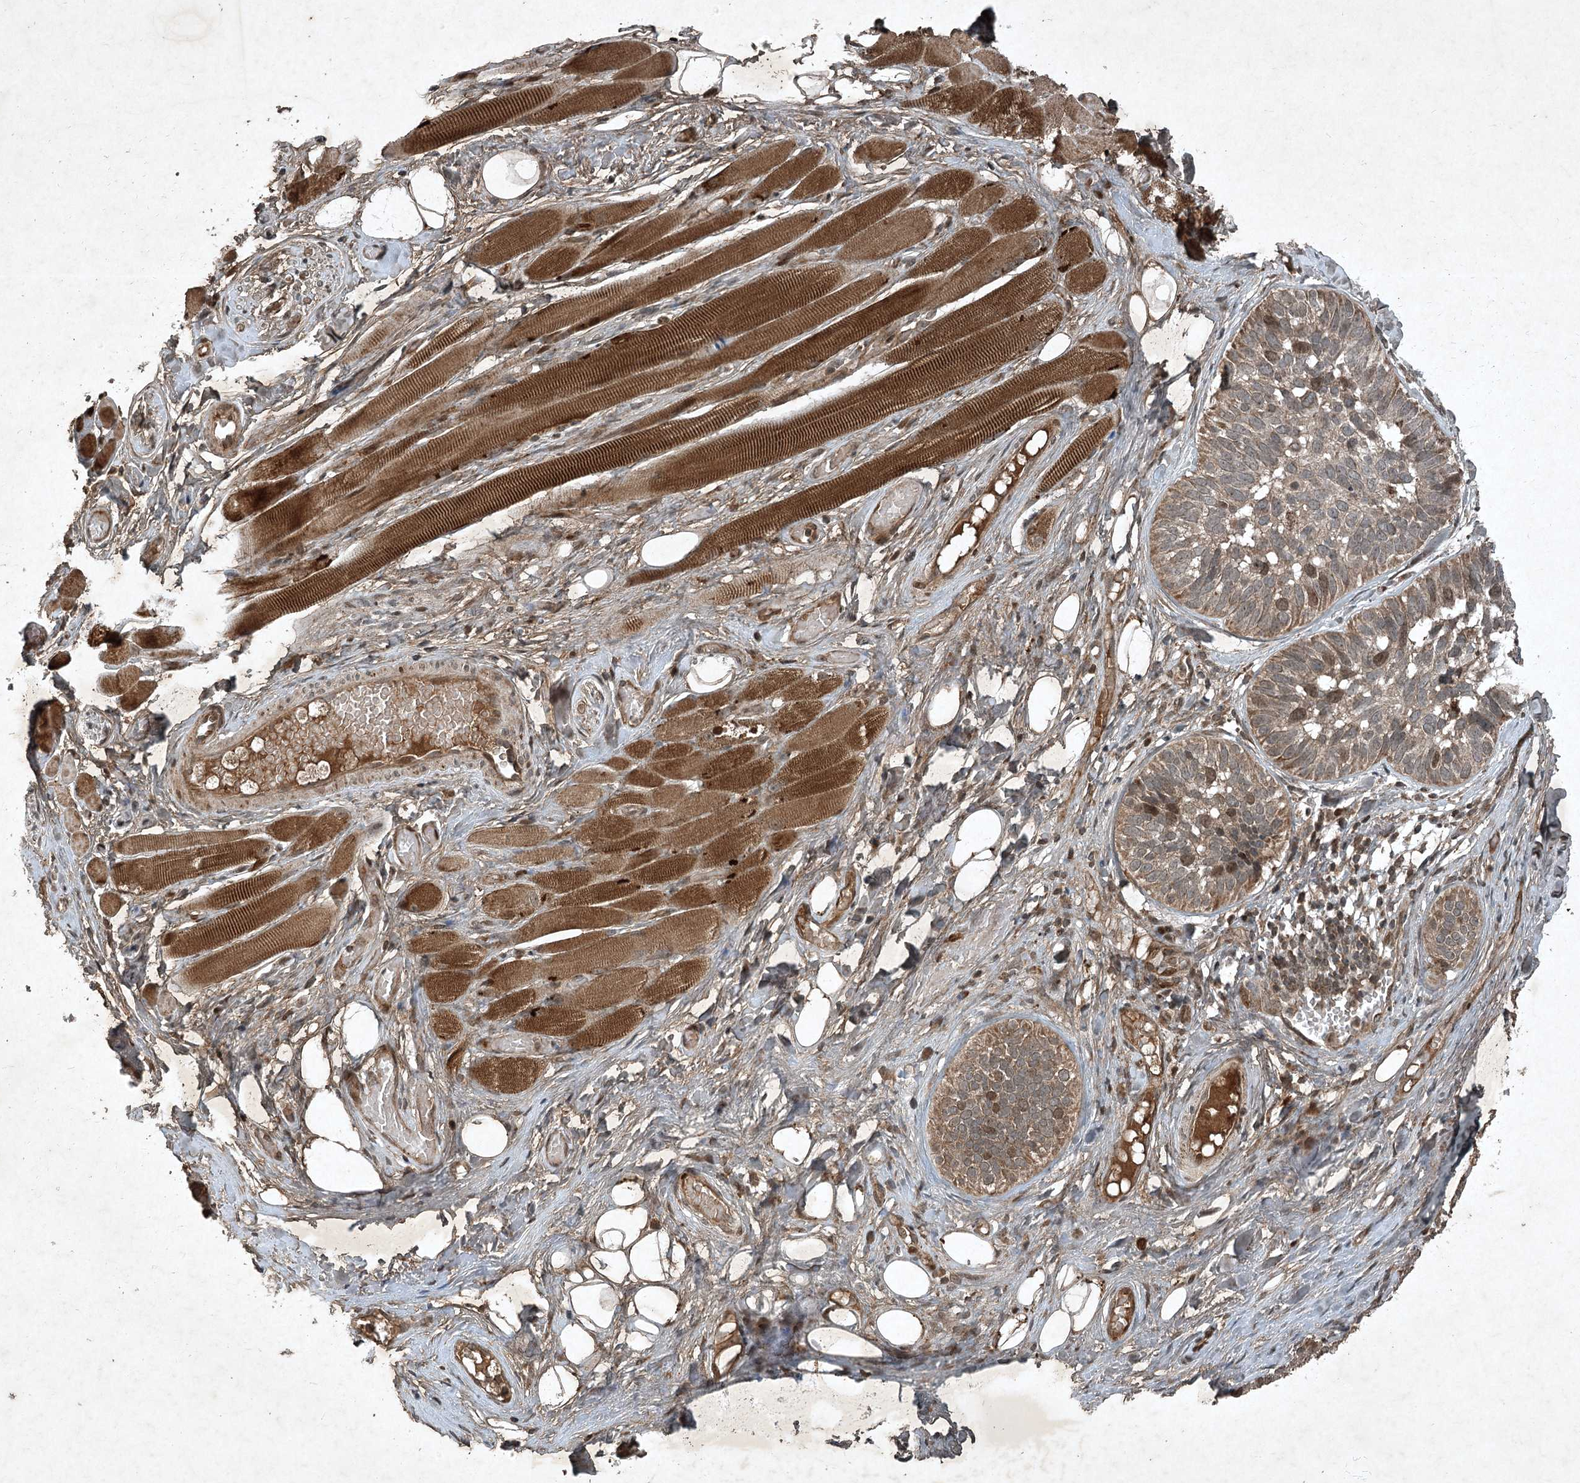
{"staining": {"intensity": "weak", "quantity": ">75%", "location": "cytoplasmic/membranous,nuclear"}, "tissue": "skin cancer", "cell_type": "Tumor cells", "image_type": "cancer", "snomed": [{"axis": "morphology", "description": "Basal cell carcinoma"}, {"axis": "topography", "description": "Skin"}], "caption": "There is low levels of weak cytoplasmic/membranous and nuclear expression in tumor cells of skin cancer, as demonstrated by immunohistochemical staining (brown color).", "gene": "UNC93A", "patient": {"sex": "male", "age": 62}}